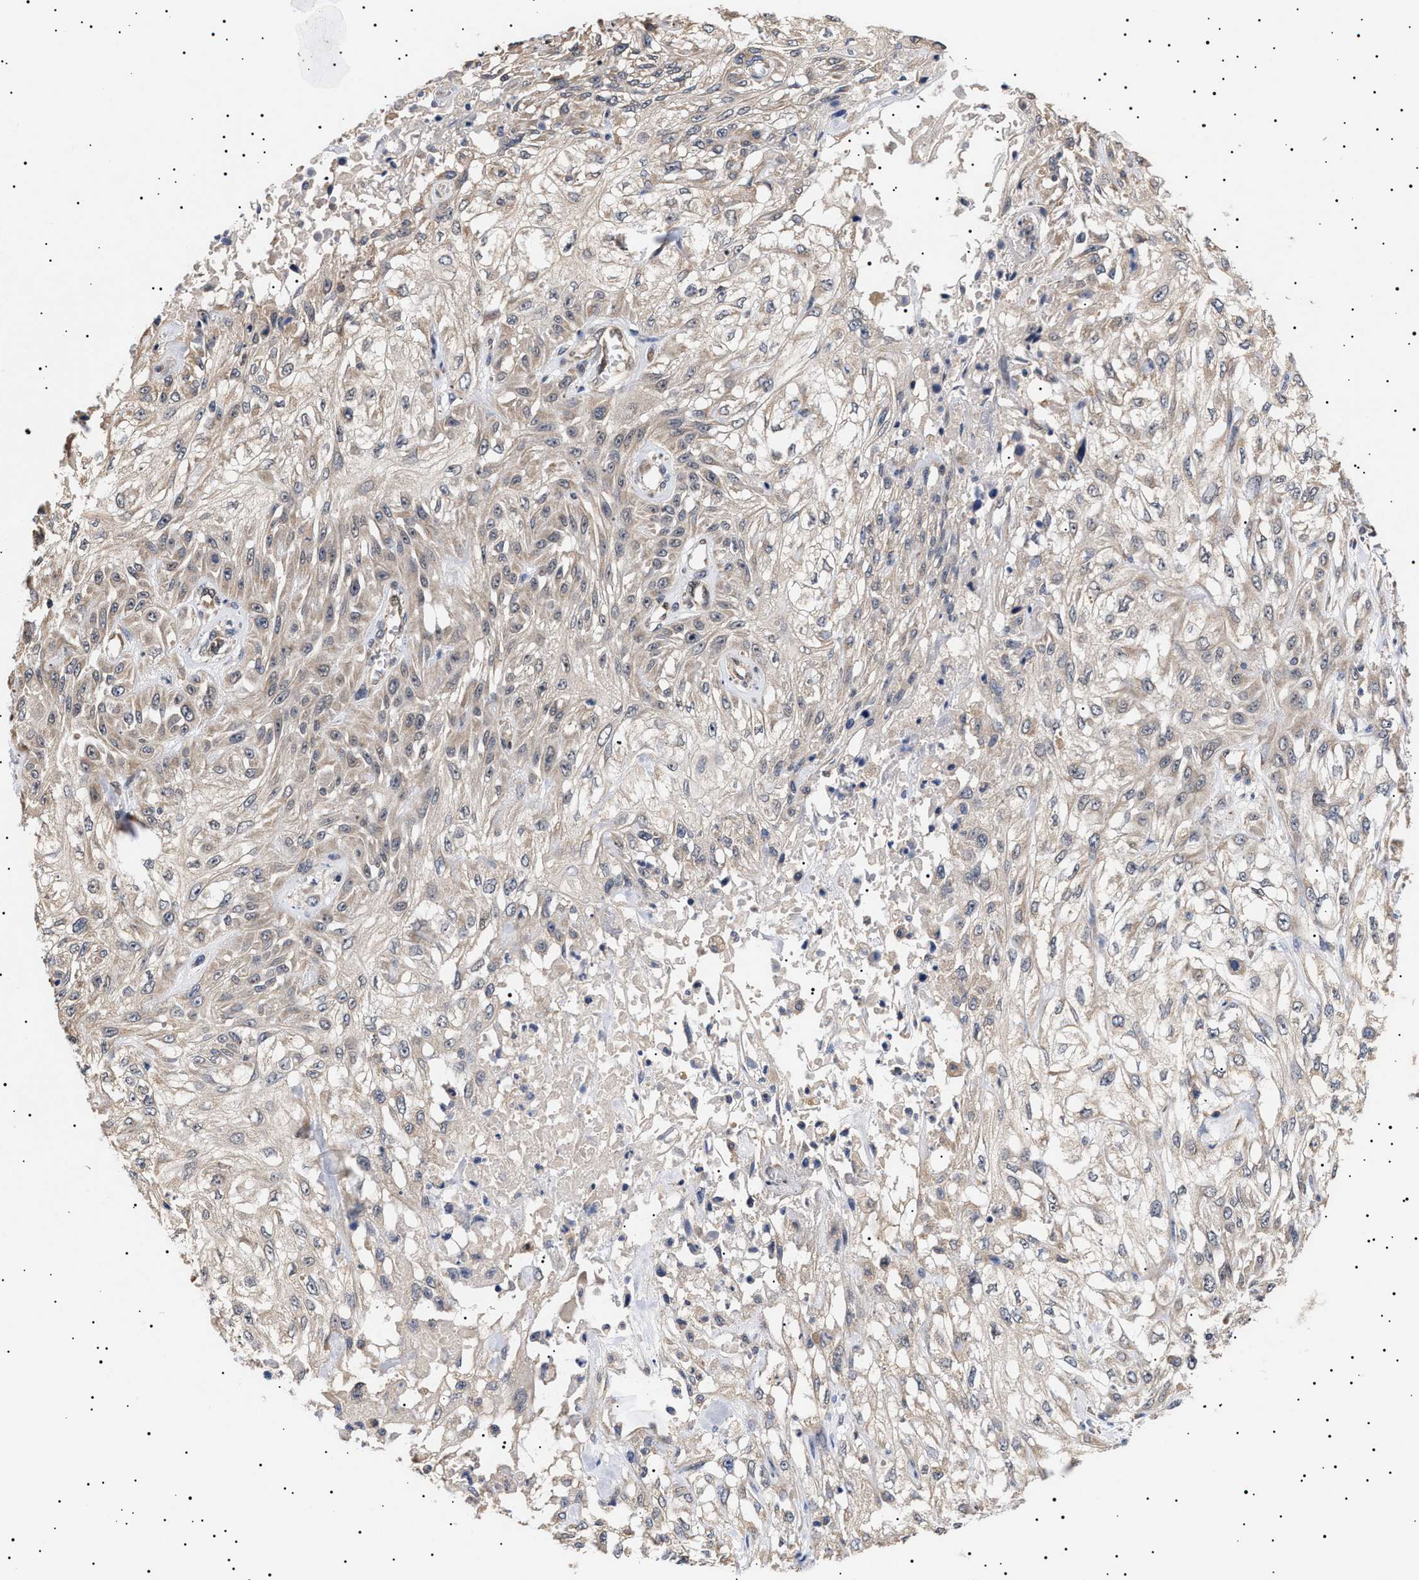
{"staining": {"intensity": "negative", "quantity": "none", "location": "none"}, "tissue": "skin cancer", "cell_type": "Tumor cells", "image_type": "cancer", "snomed": [{"axis": "morphology", "description": "Squamous cell carcinoma, NOS"}, {"axis": "morphology", "description": "Squamous cell carcinoma, metastatic, NOS"}, {"axis": "topography", "description": "Skin"}, {"axis": "topography", "description": "Lymph node"}], "caption": "High power microscopy image of an IHC image of skin cancer, revealing no significant staining in tumor cells.", "gene": "KRBA1", "patient": {"sex": "male", "age": 75}}